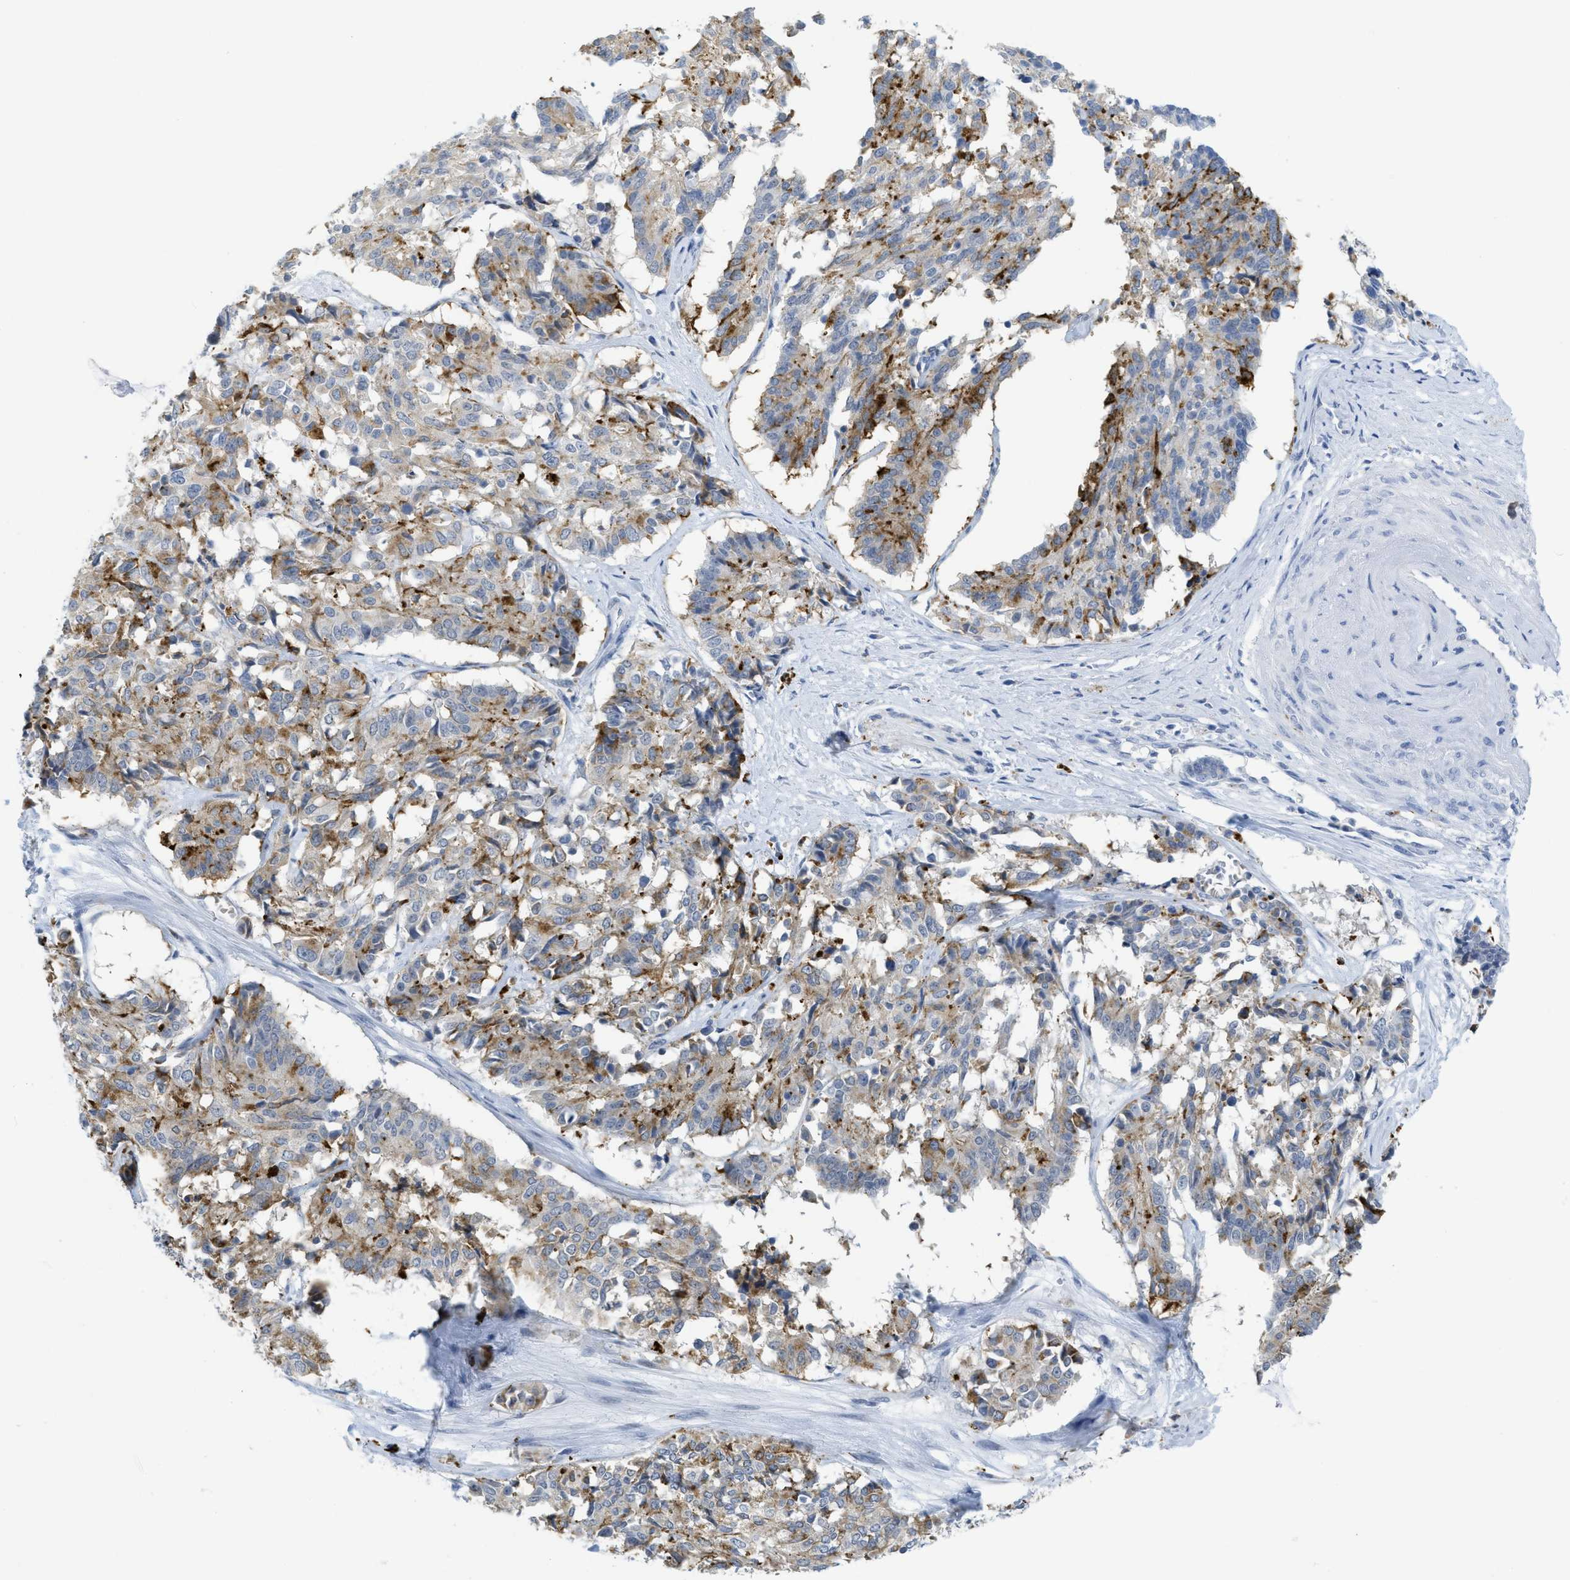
{"staining": {"intensity": "moderate", "quantity": ">75%", "location": "cytoplasmic/membranous"}, "tissue": "cervical cancer", "cell_type": "Tumor cells", "image_type": "cancer", "snomed": [{"axis": "morphology", "description": "Squamous cell carcinoma, NOS"}, {"axis": "topography", "description": "Cervix"}], "caption": "High-power microscopy captured an IHC micrograph of squamous cell carcinoma (cervical), revealing moderate cytoplasmic/membranous positivity in about >75% of tumor cells.", "gene": "WDR4", "patient": {"sex": "female", "age": 35}}